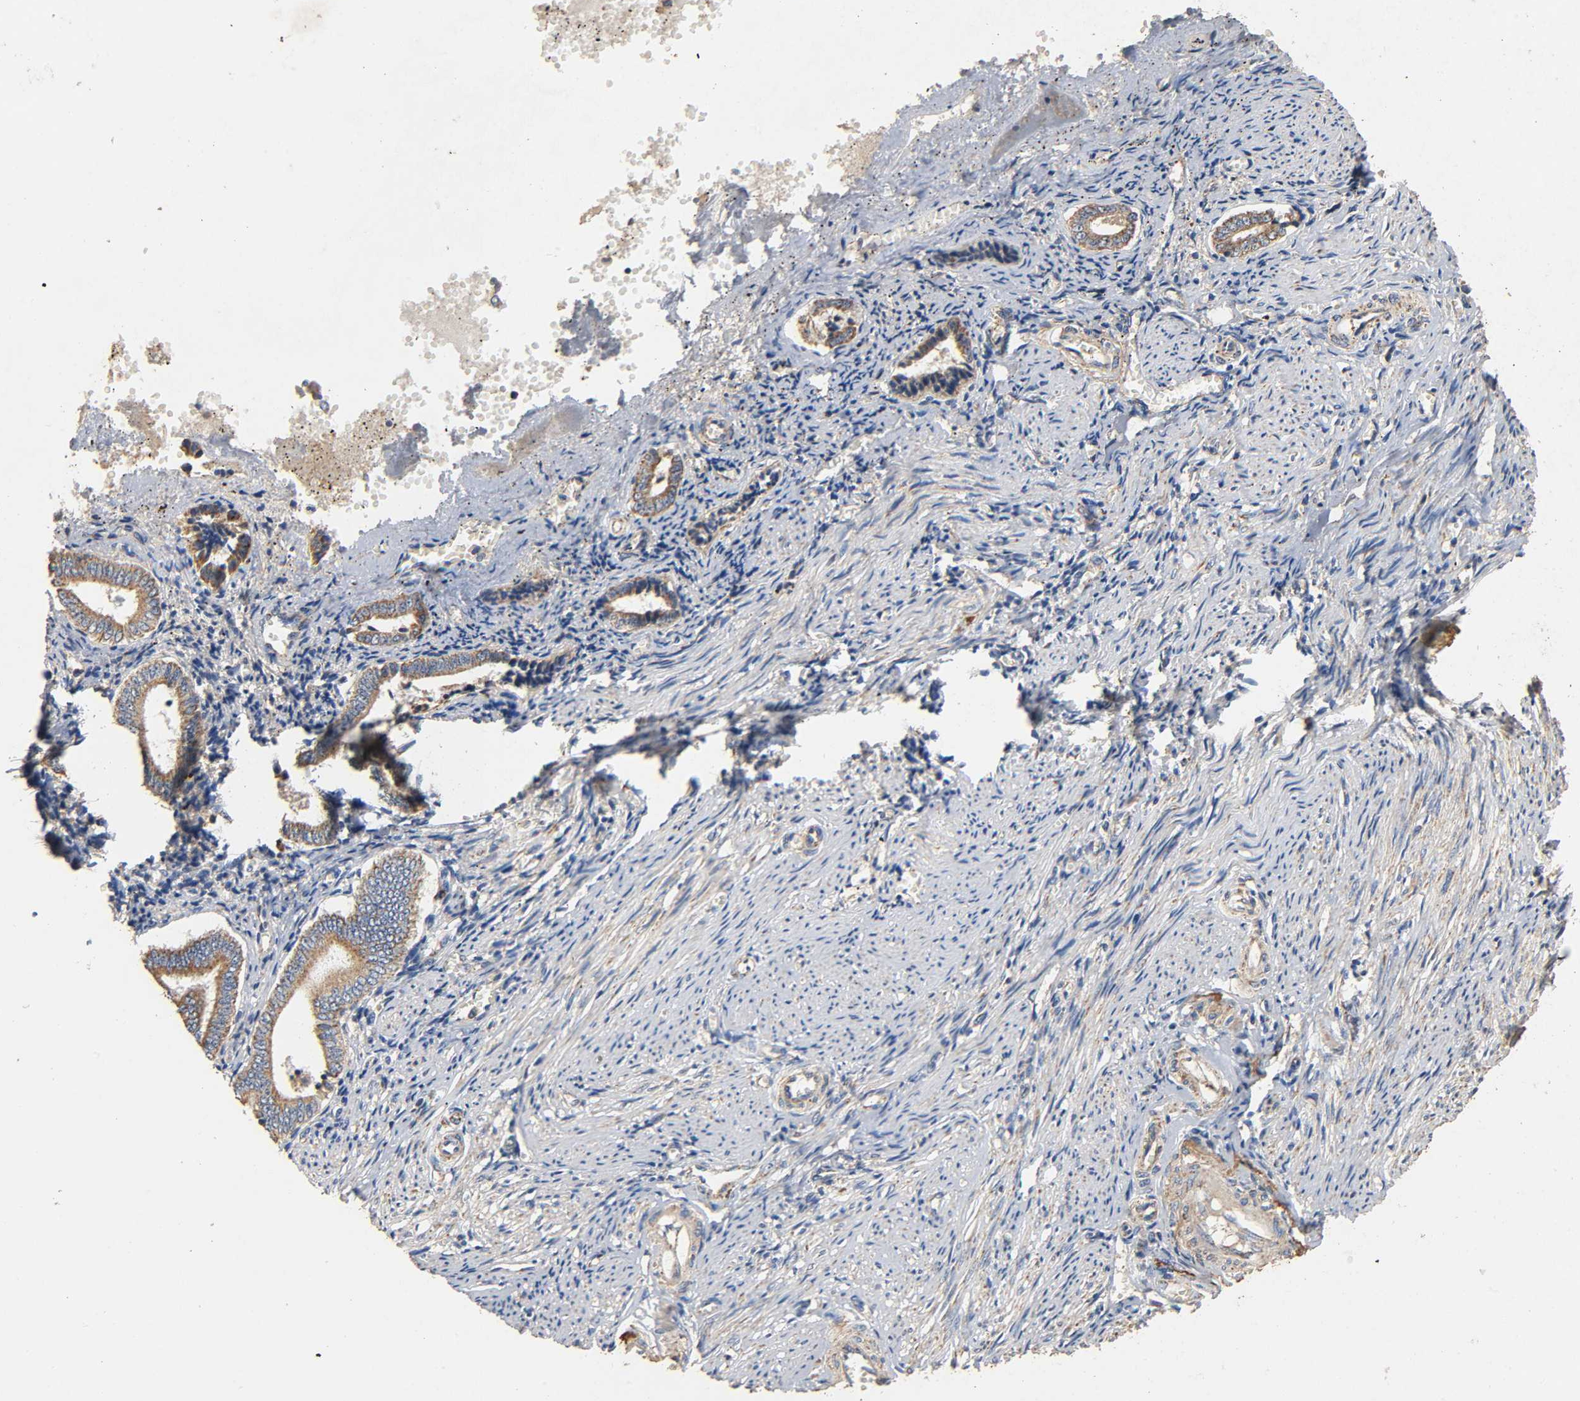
{"staining": {"intensity": "weak", "quantity": "<25%", "location": "cytoplasmic/membranous"}, "tissue": "endometrium", "cell_type": "Cells in endometrial stroma", "image_type": "normal", "snomed": [{"axis": "morphology", "description": "Normal tissue, NOS"}, {"axis": "topography", "description": "Endometrium"}], "caption": "An immunohistochemistry photomicrograph of unremarkable endometrium is shown. There is no staining in cells in endometrial stroma of endometrium.", "gene": "NDUFS3", "patient": {"sex": "female", "age": 42}}